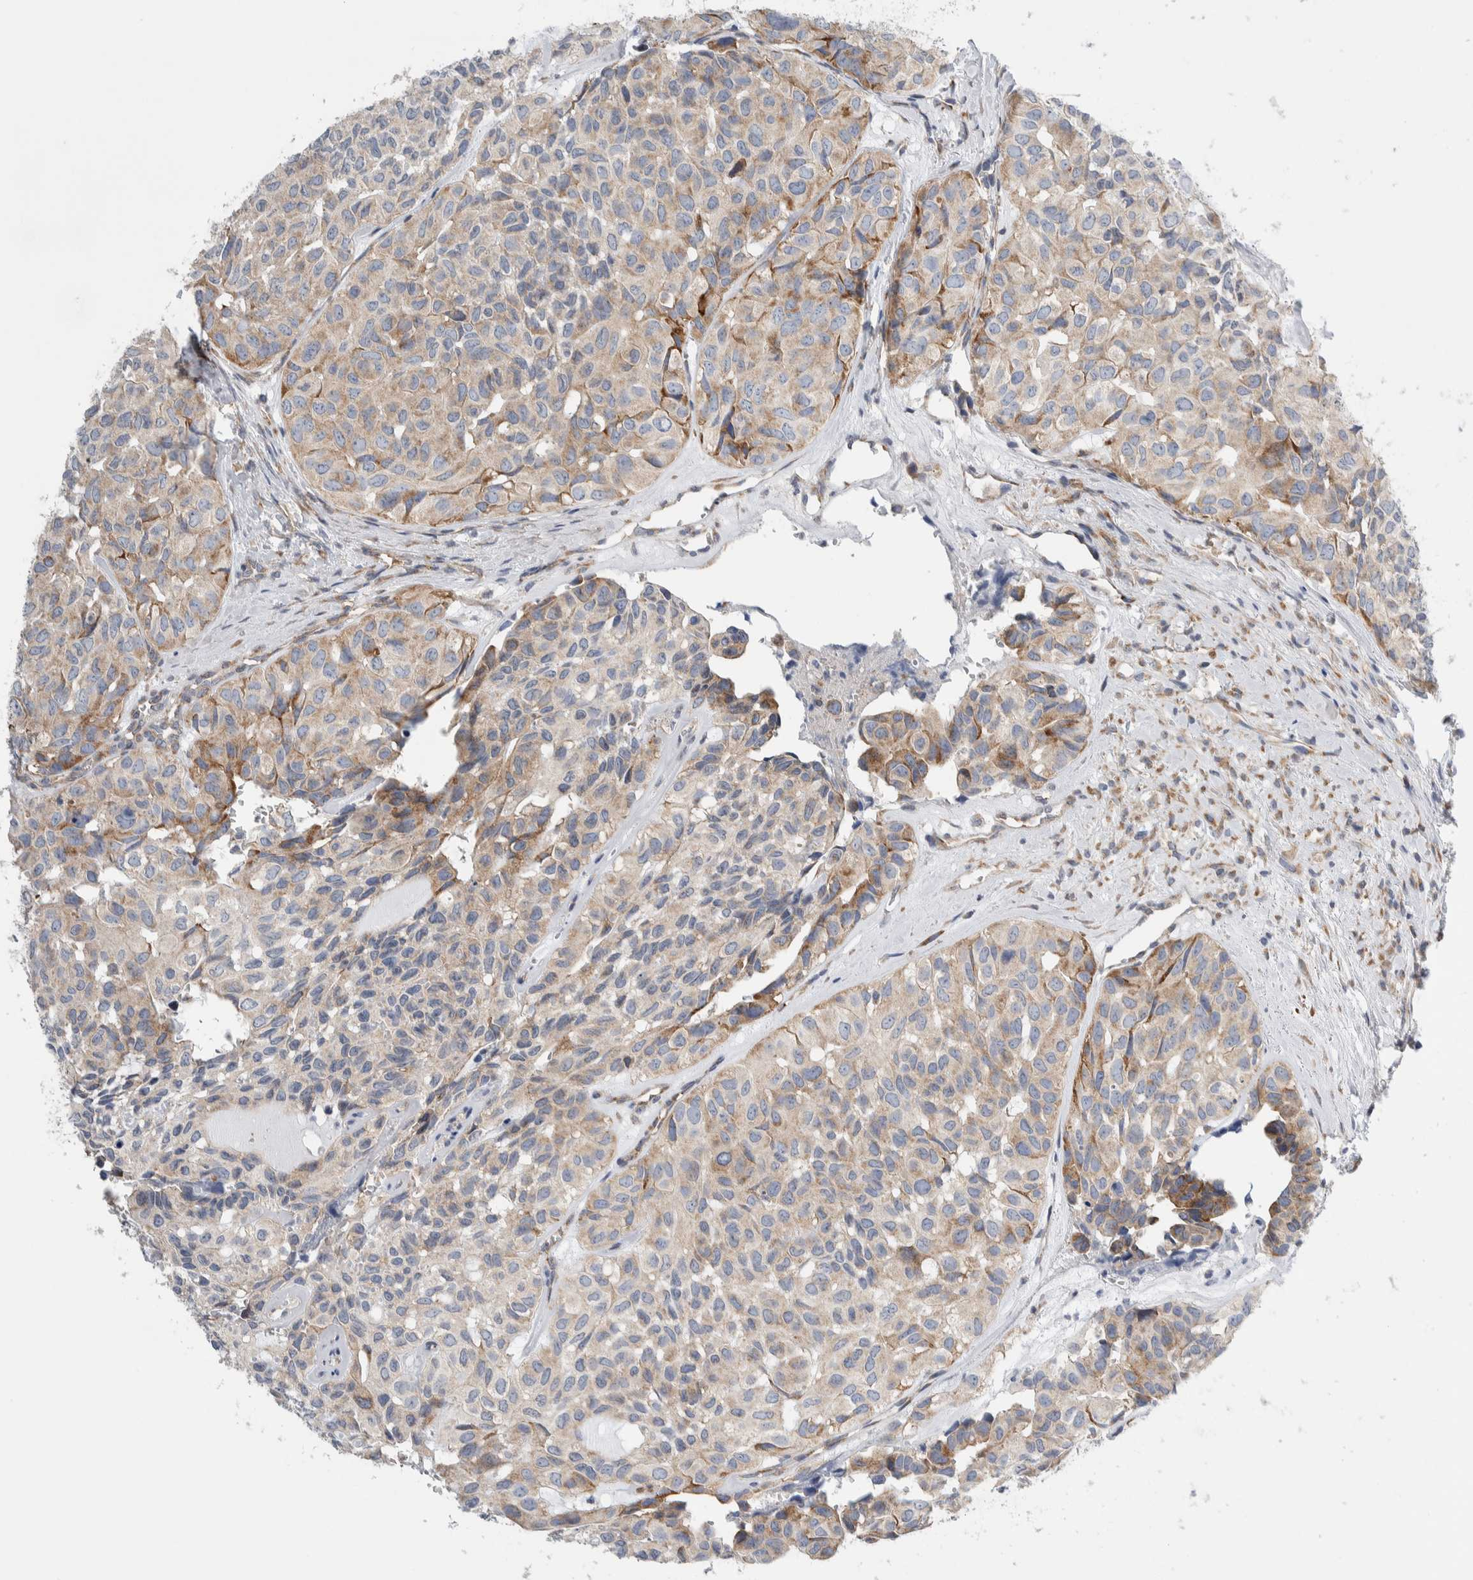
{"staining": {"intensity": "weak", "quantity": "25%-75%", "location": "cytoplasmic/membranous"}, "tissue": "head and neck cancer", "cell_type": "Tumor cells", "image_type": "cancer", "snomed": [{"axis": "morphology", "description": "Adenocarcinoma, NOS"}, {"axis": "topography", "description": "Salivary gland, NOS"}, {"axis": "topography", "description": "Head-Neck"}], "caption": "A photomicrograph of head and neck adenocarcinoma stained for a protein displays weak cytoplasmic/membranous brown staining in tumor cells. The staining is performed using DAB (3,3'-diaminobenzidine) brown chromogen to label protein expression. The nuclei are counter-stained blue using hematoxylin.", "gene": "RACK1", "patient": {"sex": "female", "age": 76}}